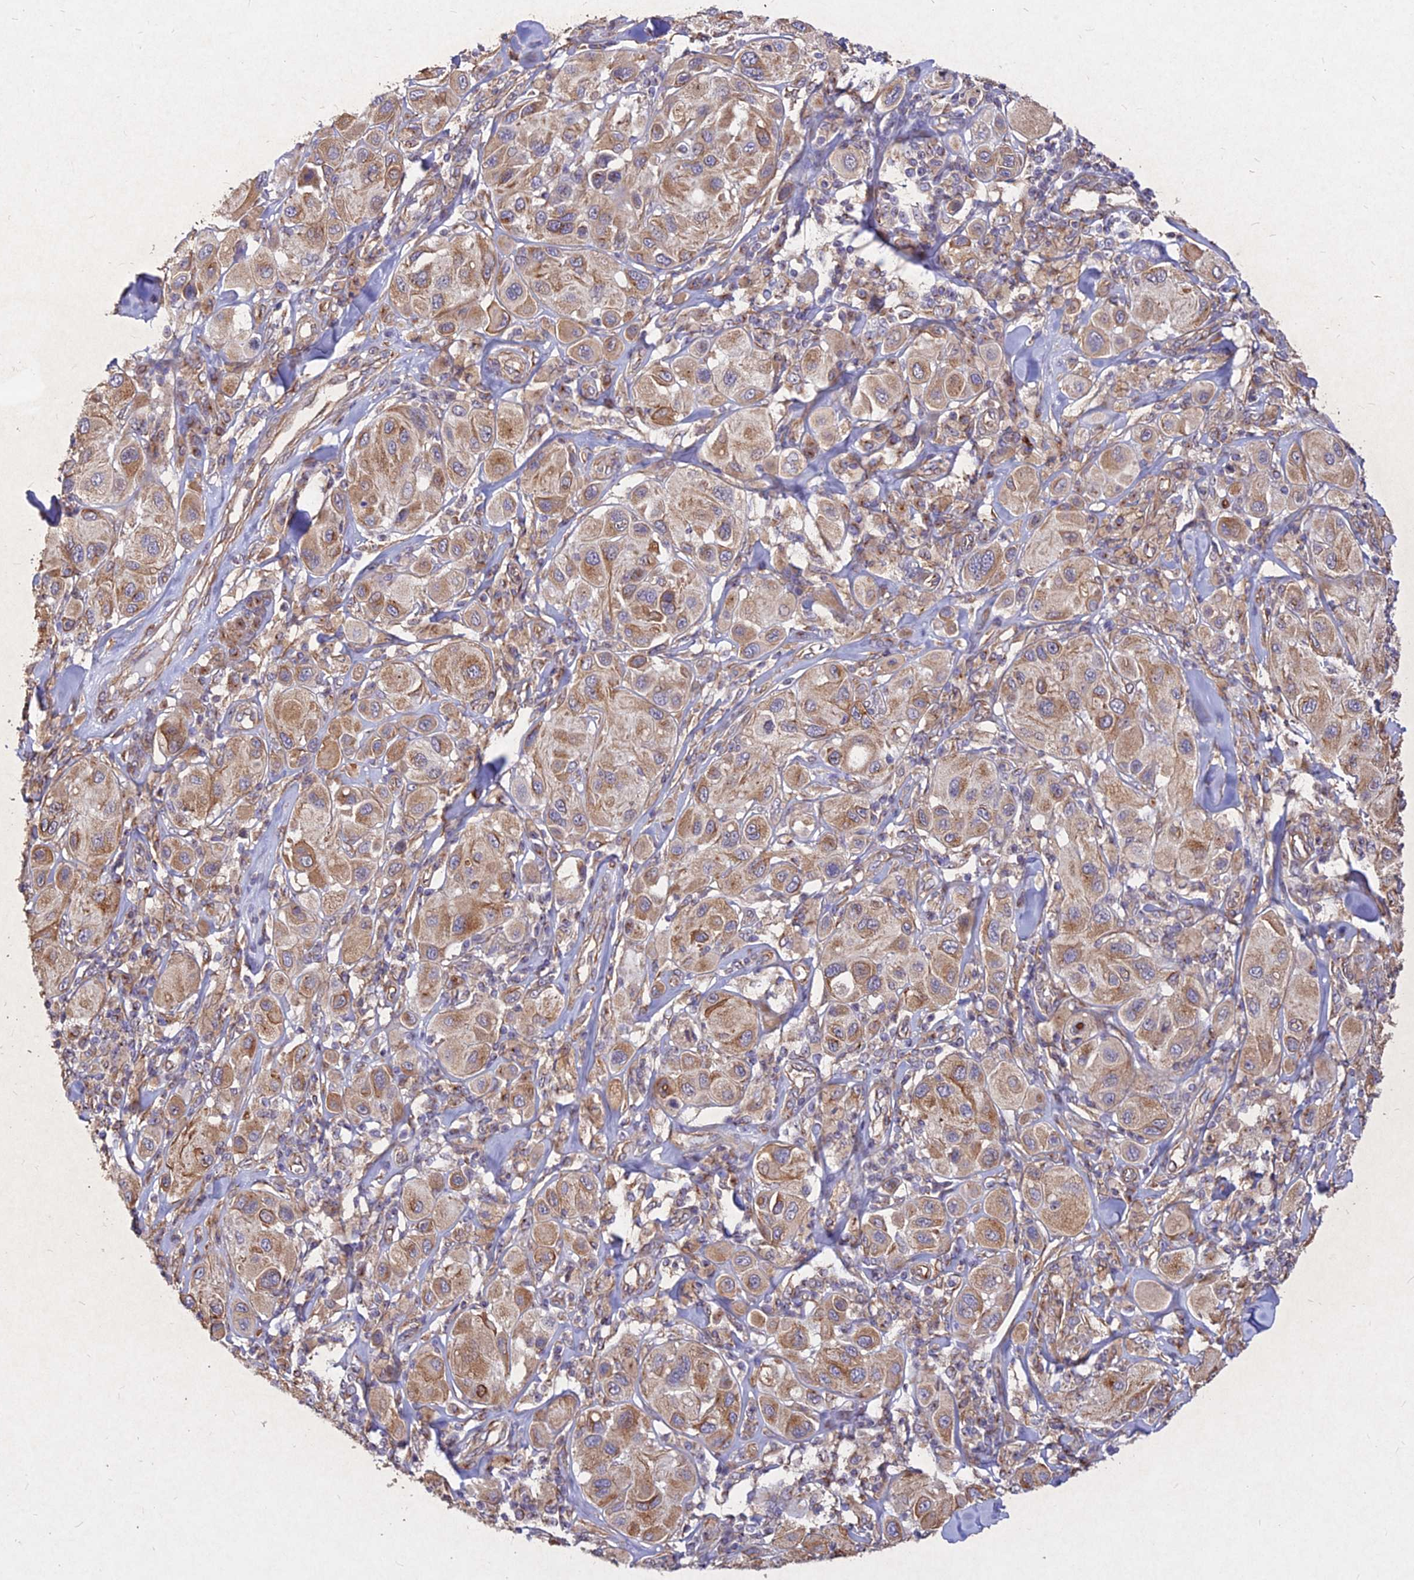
{"staining": {"intensity": "moderate", "quantity": ">75%", "location": "cytoplasmic/membranous"}, "tissue": "melanoma", "cell_type": "Tumor cells", "image_type": "cancer", "snomed": [{"axis": "morphology", "description": "Malignant melanoma, Metastatic site"}, {"axis": "topography", "description": "Skin"}], "caption": "IHC micrograph of neoplastic tissue: melanoma stained using immunohistochemistry shows medium levels of moderate protein expression localized specifically in the cytoplasmic/membranous of tumor cells, appearing as a cytoplasmic/membranous brown color.", "gene": "SKA1", "patient": {"sex": "male", "age": 41}}